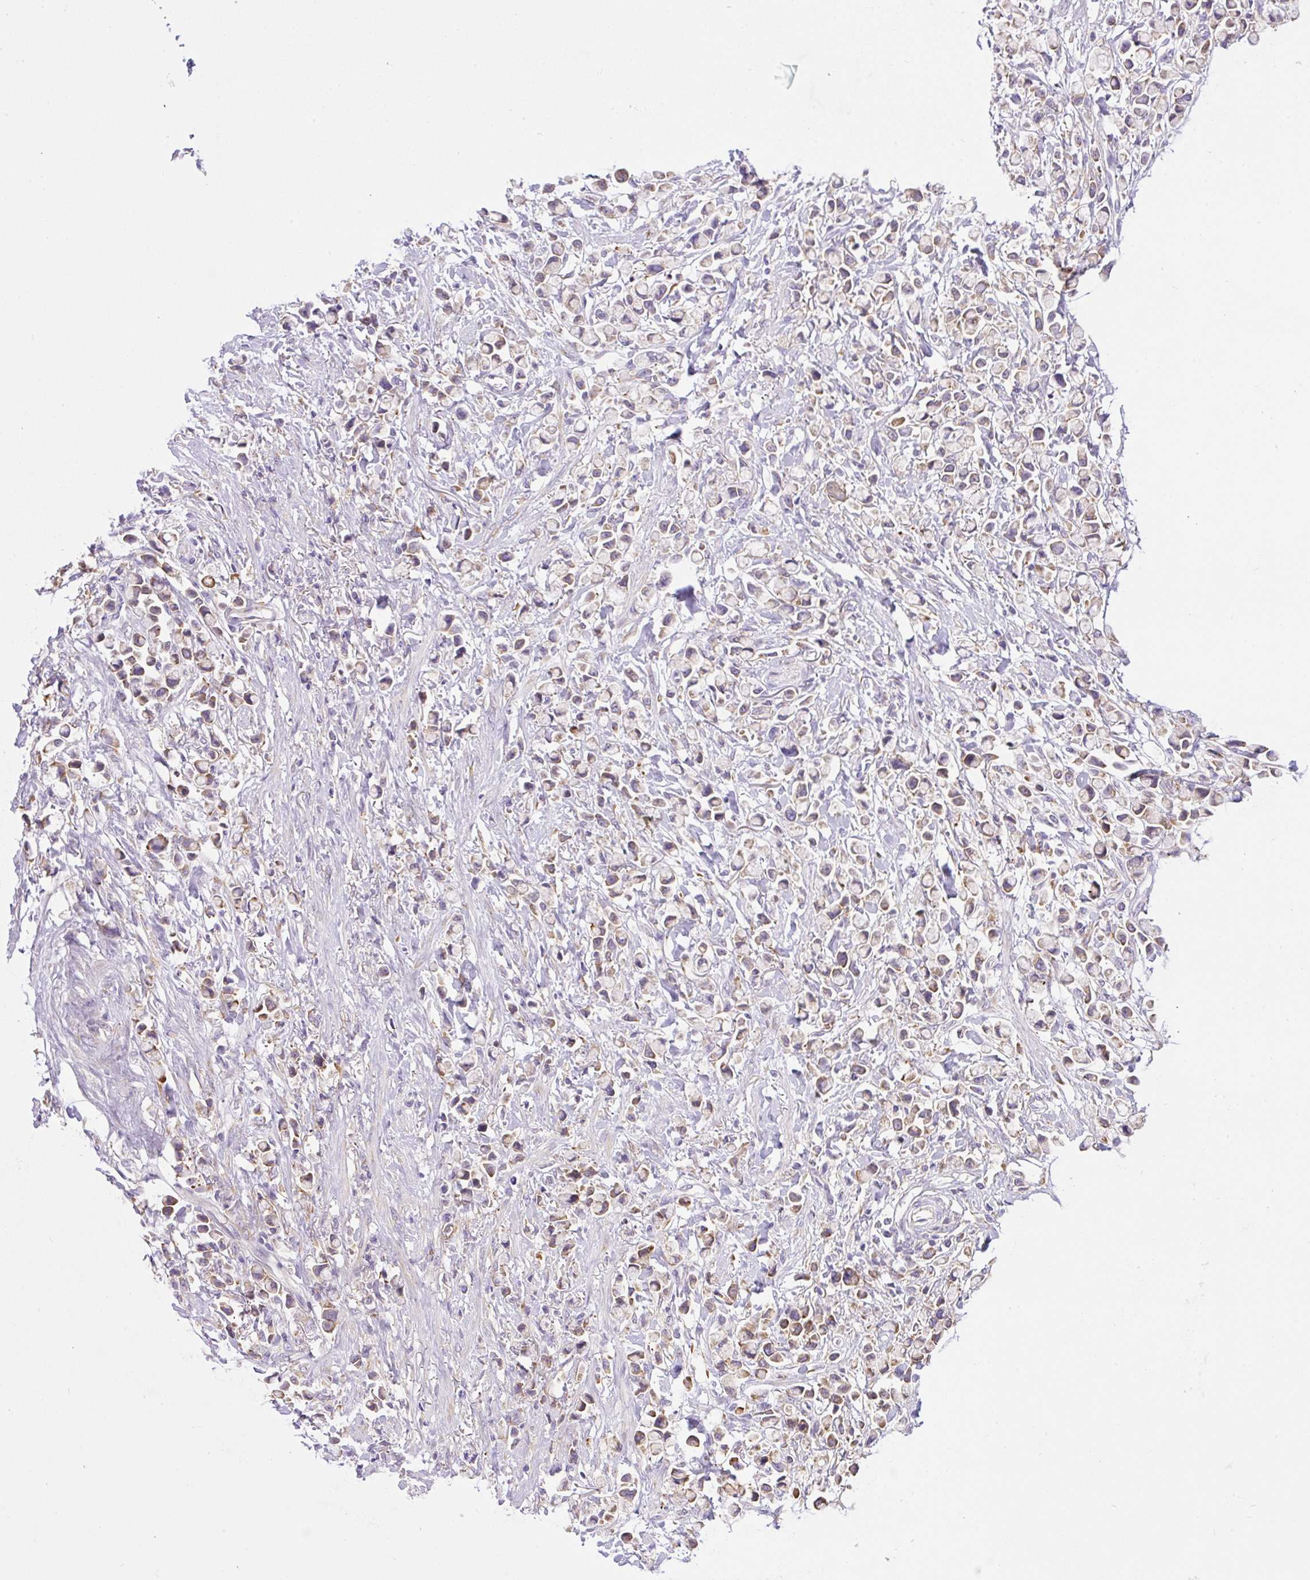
{"staining": {"intensity": "weak", "quantity": "25%-75%", "location": "cytoplasmic/membranous"}, "tissue": "stomach cancer", "cell_type": "Tumor cells", "image_type": "cancer", "snomed": [{"axis": "morphology", "description": "Adenocarcinoma, NOS"}, {"axis": "topography", "description": "Stomach"}], "caption": "Adenocarcinoma (stomach) stained with DAB (3,3'-diaminobenzidine) immunohistochemistry displays low levels of weak cytoplasmic/membranous staining in approximately 25%-75% of tumor cells.", "gene": "POFUT1", "patient": {"sex": "female", "age": 81}}